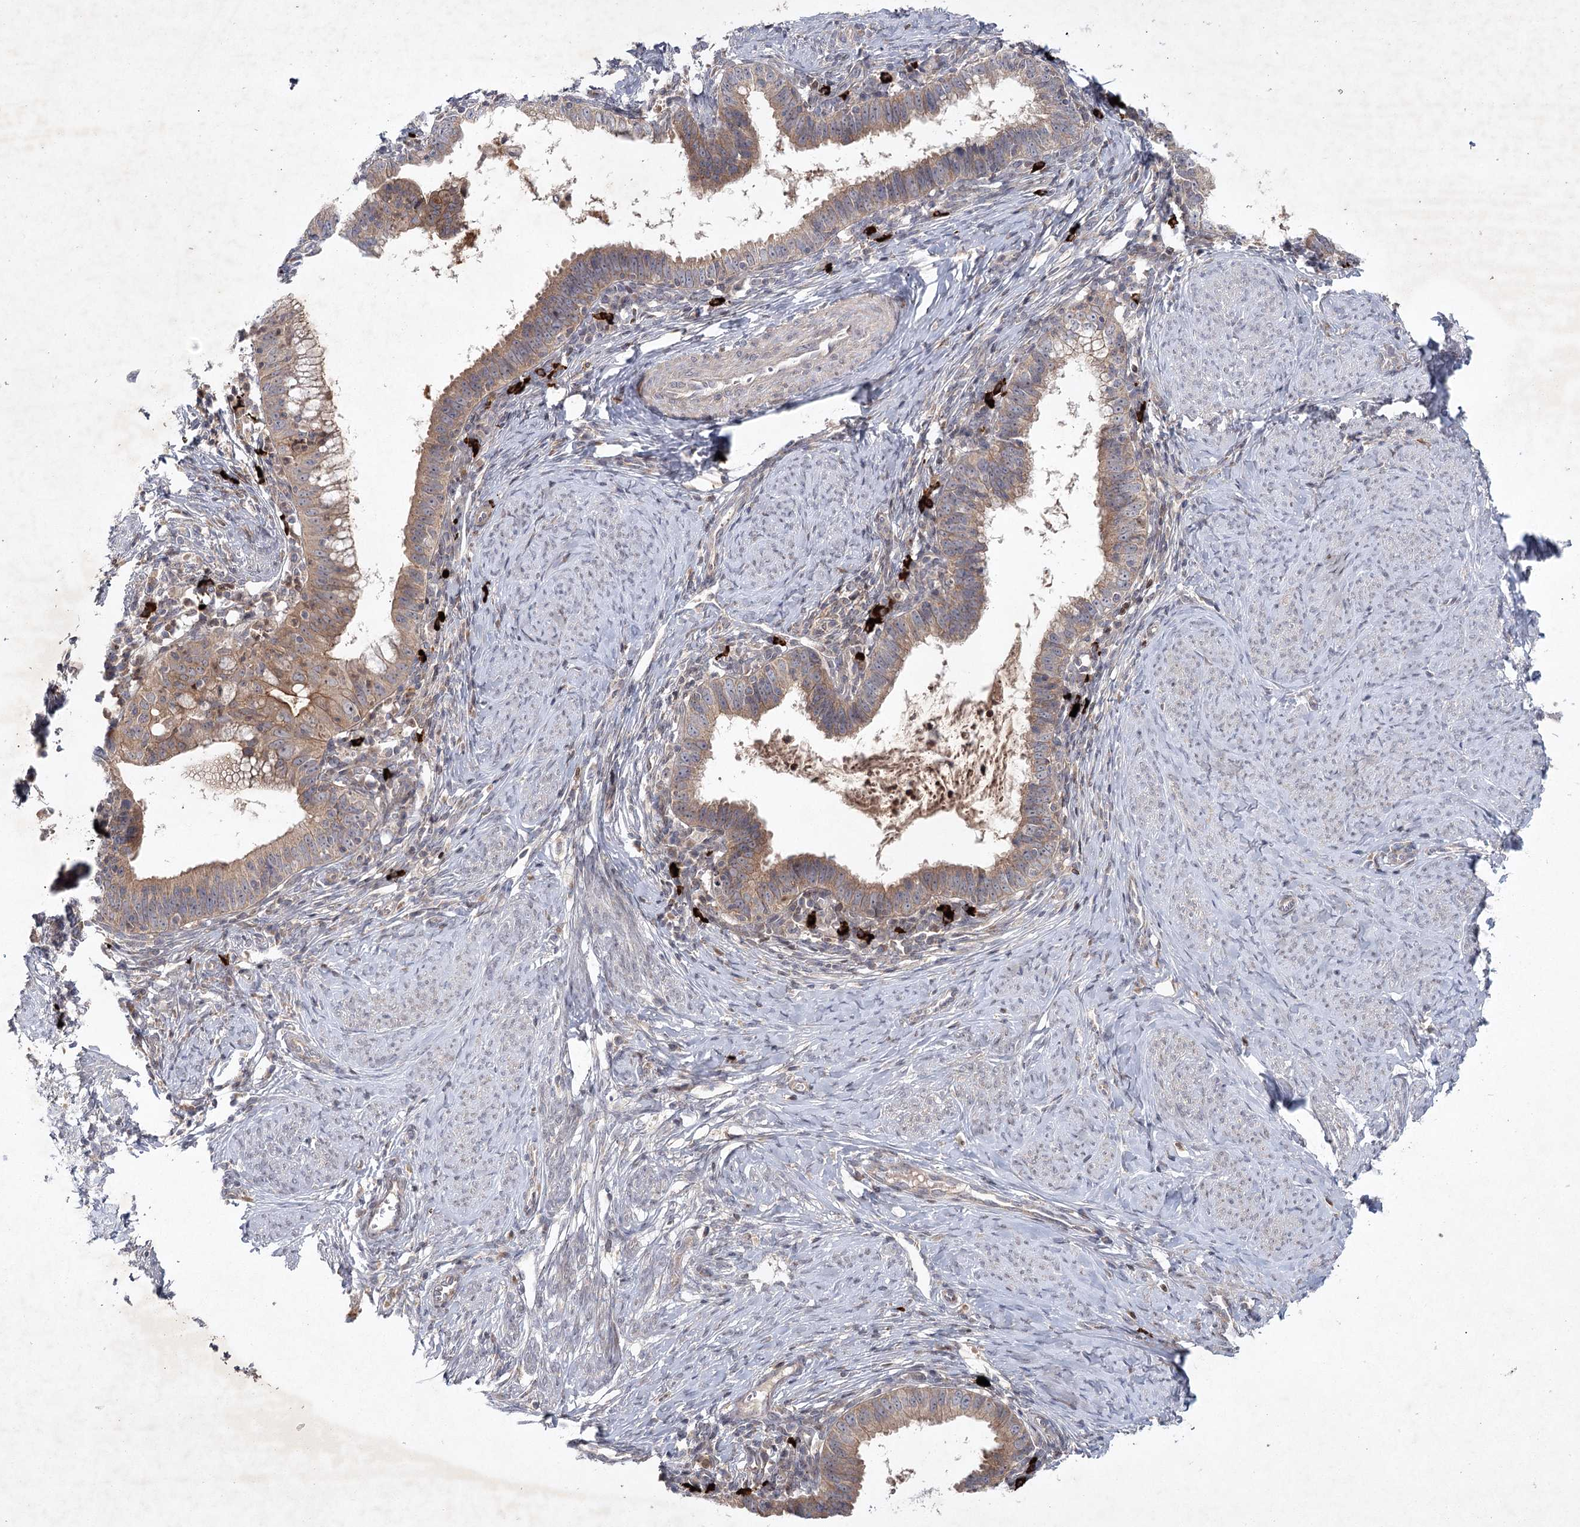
{"staining": {"intensity": "moderate", "quantity": ">75%", "location": "cytoplasmic/membranous"}, "tissue": "cervical cancer", "cell_type": "Tumor cells", "image_type": "cancer", "snomed": [{"axis": "morphology", "description": "Adenocarcinoma, NOS"}, {"axis": "topography", "description": "Cervix"}], "caption": "Protein analysis of adenocarcinoma (cervical) tissue demonstrates moderate cytoplasmic/membranous staining in about >75% of tumor cells.", "gene": "MAP3K13", "patient": {"sex": "female", "age": 36}}